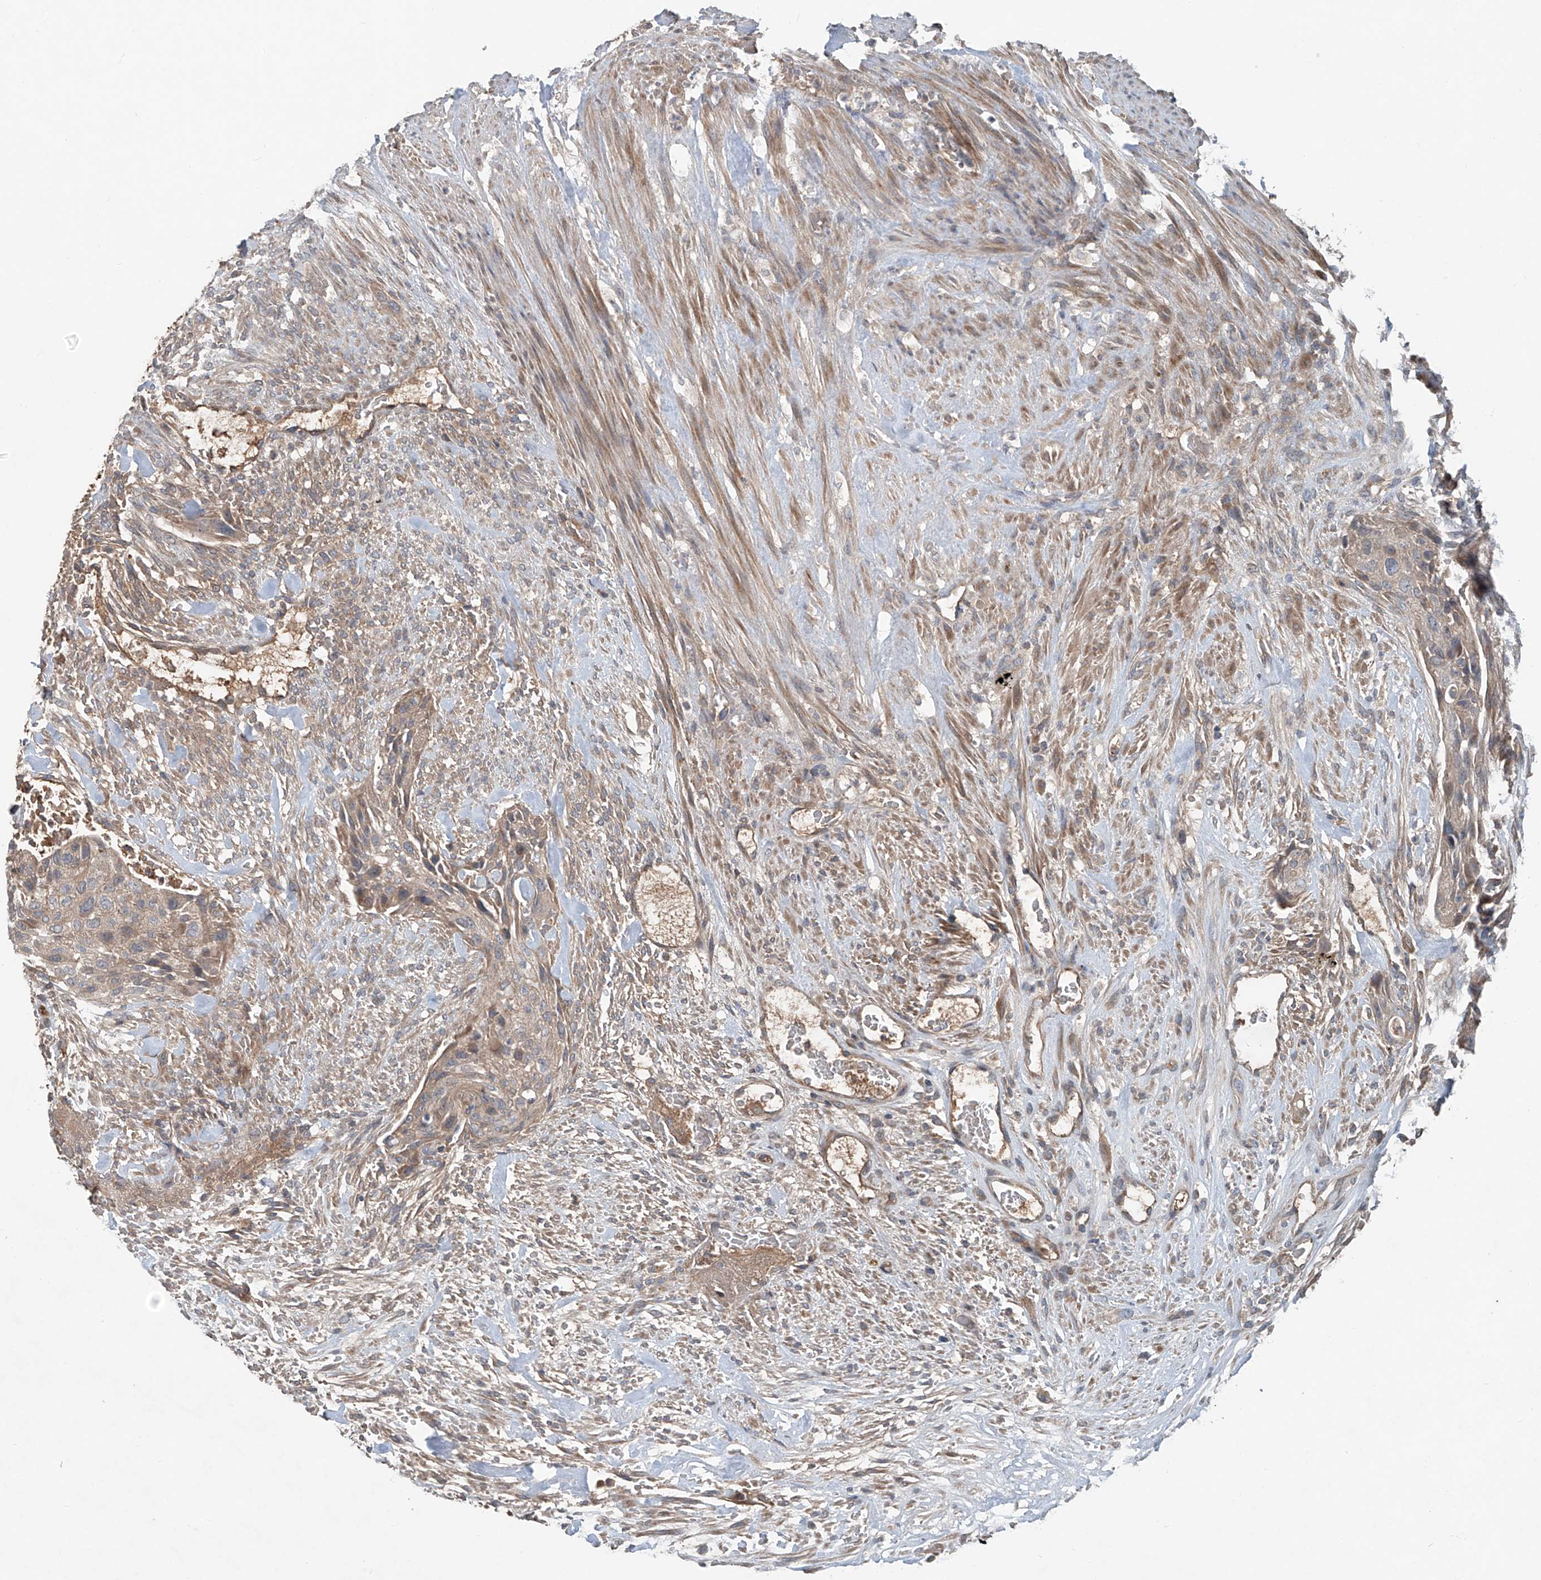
{"staining": {"intensity": "weak", "quantity": ">75%", "location": "cytoplasmic/membranous"}, "tissue": "urothelial cancer", "cell_type": "Tumor cells", "image_type": "cancer", "snomed": [{"axis": "morphology", "description": "Urothelial carcinoma, High grade"}, {"axis": "topography", "description": "Urinary bladder"}], "caption": "The photomicrograph exhibits staining of high-grade urothelial carcinoma, revealing weak cytoplasmic/membranous protein staining (brown color) within tumor cells.", "gene": "ADAM23", "patient": {"sex": "male", "age": 35}}